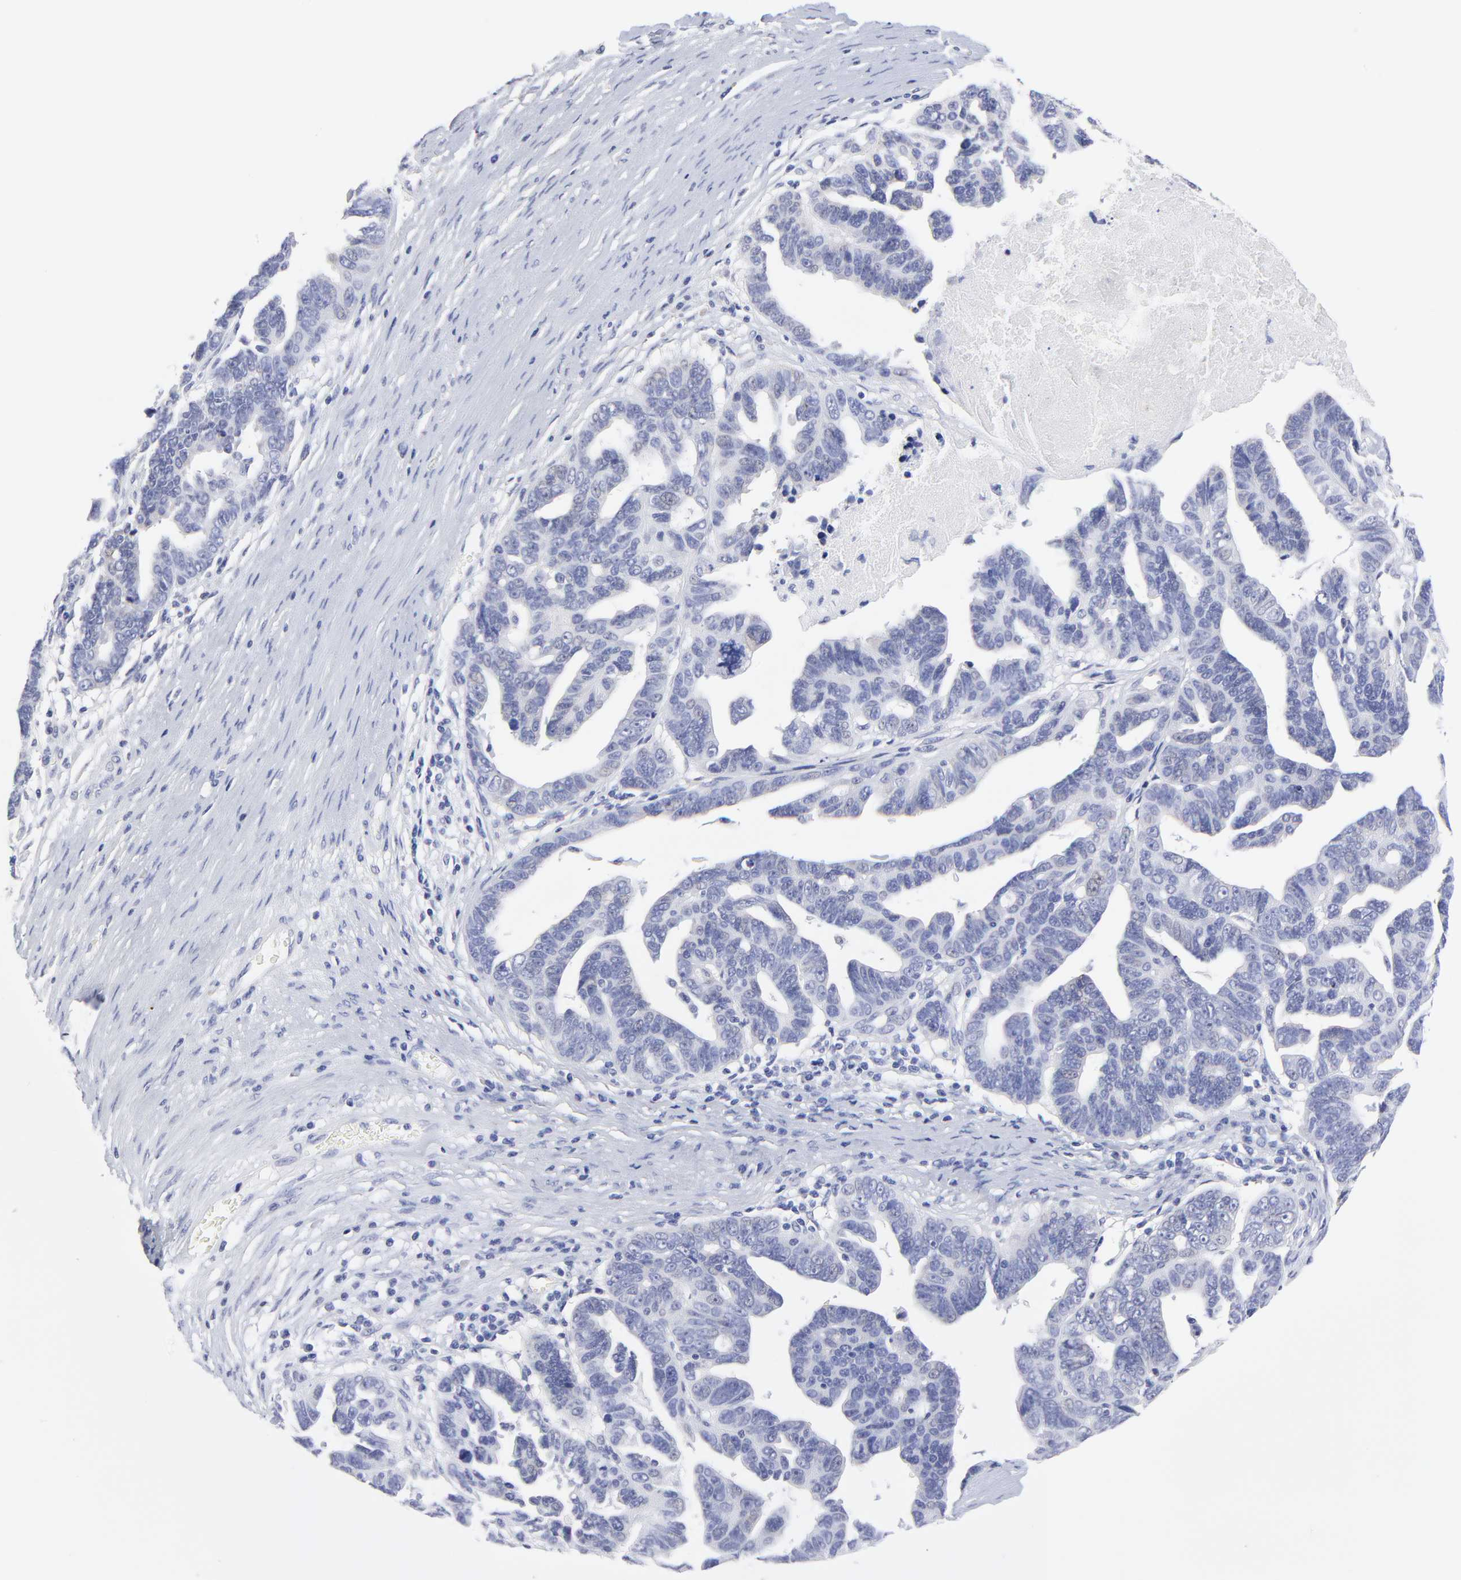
{"staining": {"intensity": "negative", "quantity": "none", "location": "none"}, "tissue": "ovarian cancer", "cell_type": "Tumor cells", "image_type": "cancer", "snomed": [{"axis": "morphology", "description": "Carcinoma, endometroid"}, {"axis": "morphology", "description": "Cystadenocarcinoma, serous, NOS"}, {"axis": "topography", "description": "Ovary"}], "caption": "Protein analysis of ovarian cancer shows no significant expression in tumor cells.", "gene": "DUSP9", "patient": {"sex": "female", "age": 45}}